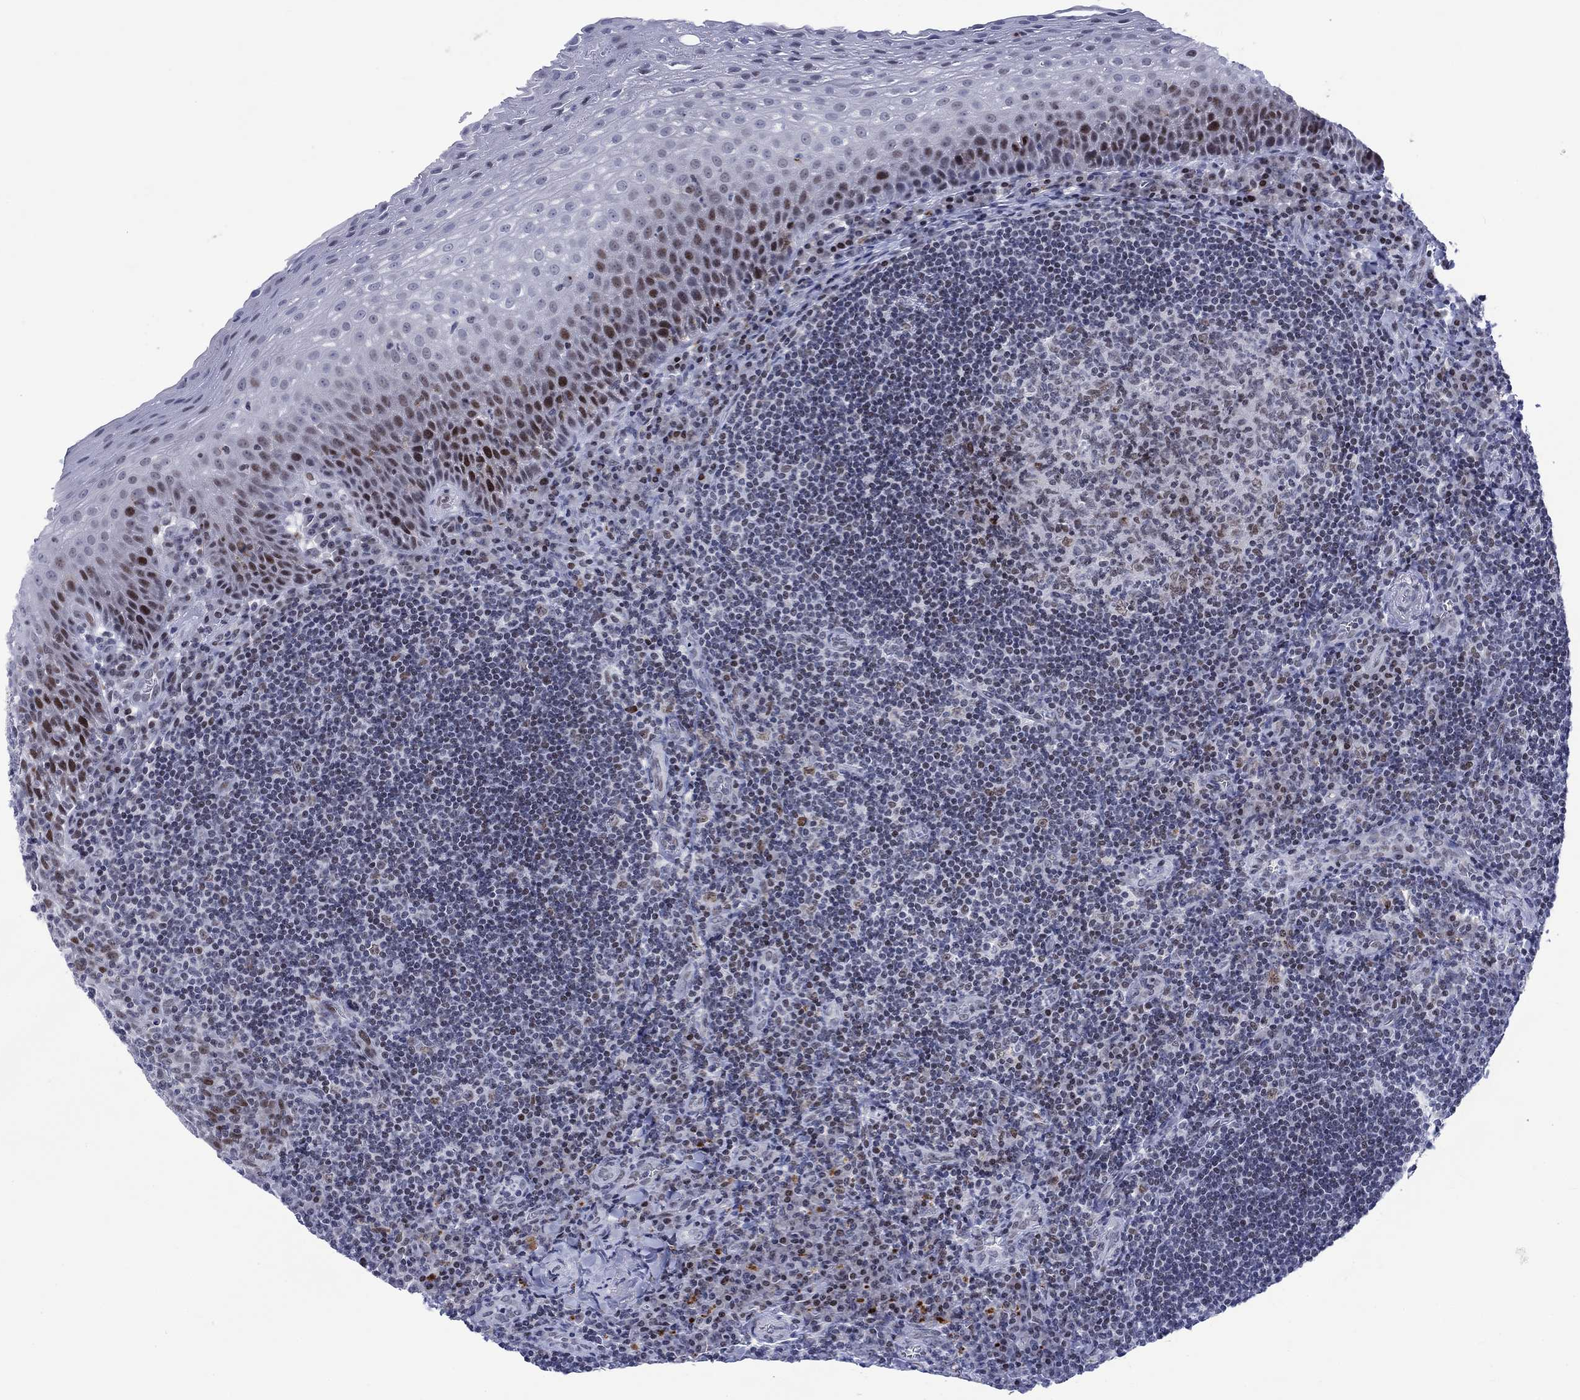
{"staining": {"intensity": "moderate", "quantity": "25%-75%", "location": "nuclear"}, "tissue": "tonsil", "cell_type": "Germinal center cells", "image_type": "normal", "snomed": [{"axis": "morphology", "description": "Normal tissue, NOS"}, {"axis": "morphology", "description": "Inflammation, NOS"}, {"axis": "topography", "description": "Tonsil"}], "caption": "Immunohistochemistry staining of benign tonsil, which shows medium levels of moderate nuclear staining in approximately 25%-75% of germinal center cells indicating moderate nuclear protein staining. The staining was performed using DAB (3,3'-diaminobenzidine) (brown) for protein detection and nuclei were counterstained in hematoxylin (blue).", "gene": "CDCA2", "patient": {"sex": "female", "age": 31}}